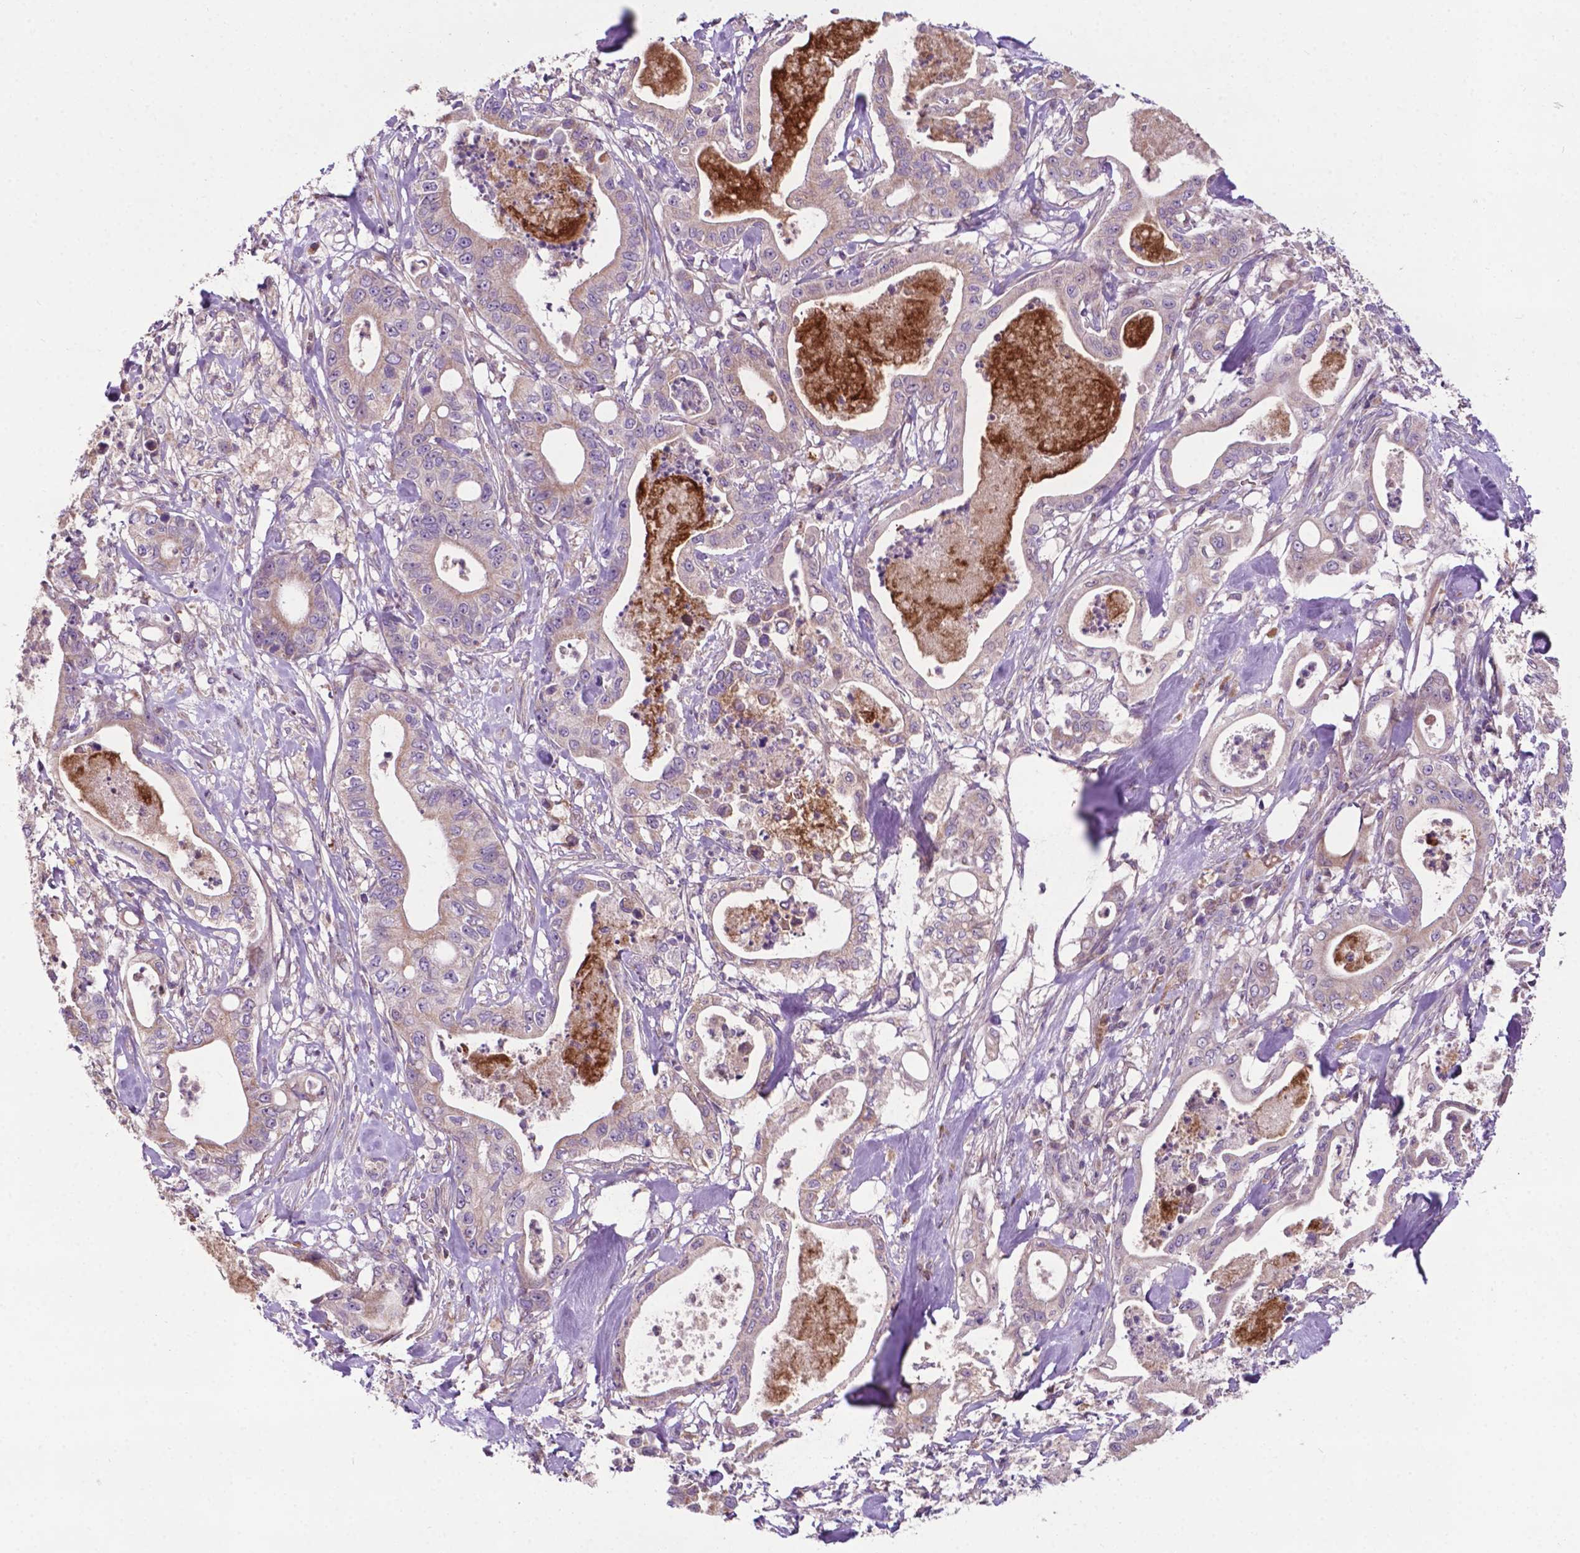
{"staining": {"intensity": "weak", "quantity": "<25%", "location": "cytoplasmic/membranous"}, "tissue": "pancreatic cancer", "cell_type": "Tumor cells", "image_type": "cancer", "snomed": [{"axis": "morphology", "description": "Adenocarcinoma, NOS"}, {"axis": "topography", "description": "Pancreas"}], "caption": "Tumor cells are negative for brown protein staining in pancreatic adenocarcinoma. (DAB (3,3'-diaminobenzidine) IHC with hematoxylin counter stain).", "gene": "SPNS2", "patient": {"sex": "male", "age": 71}}